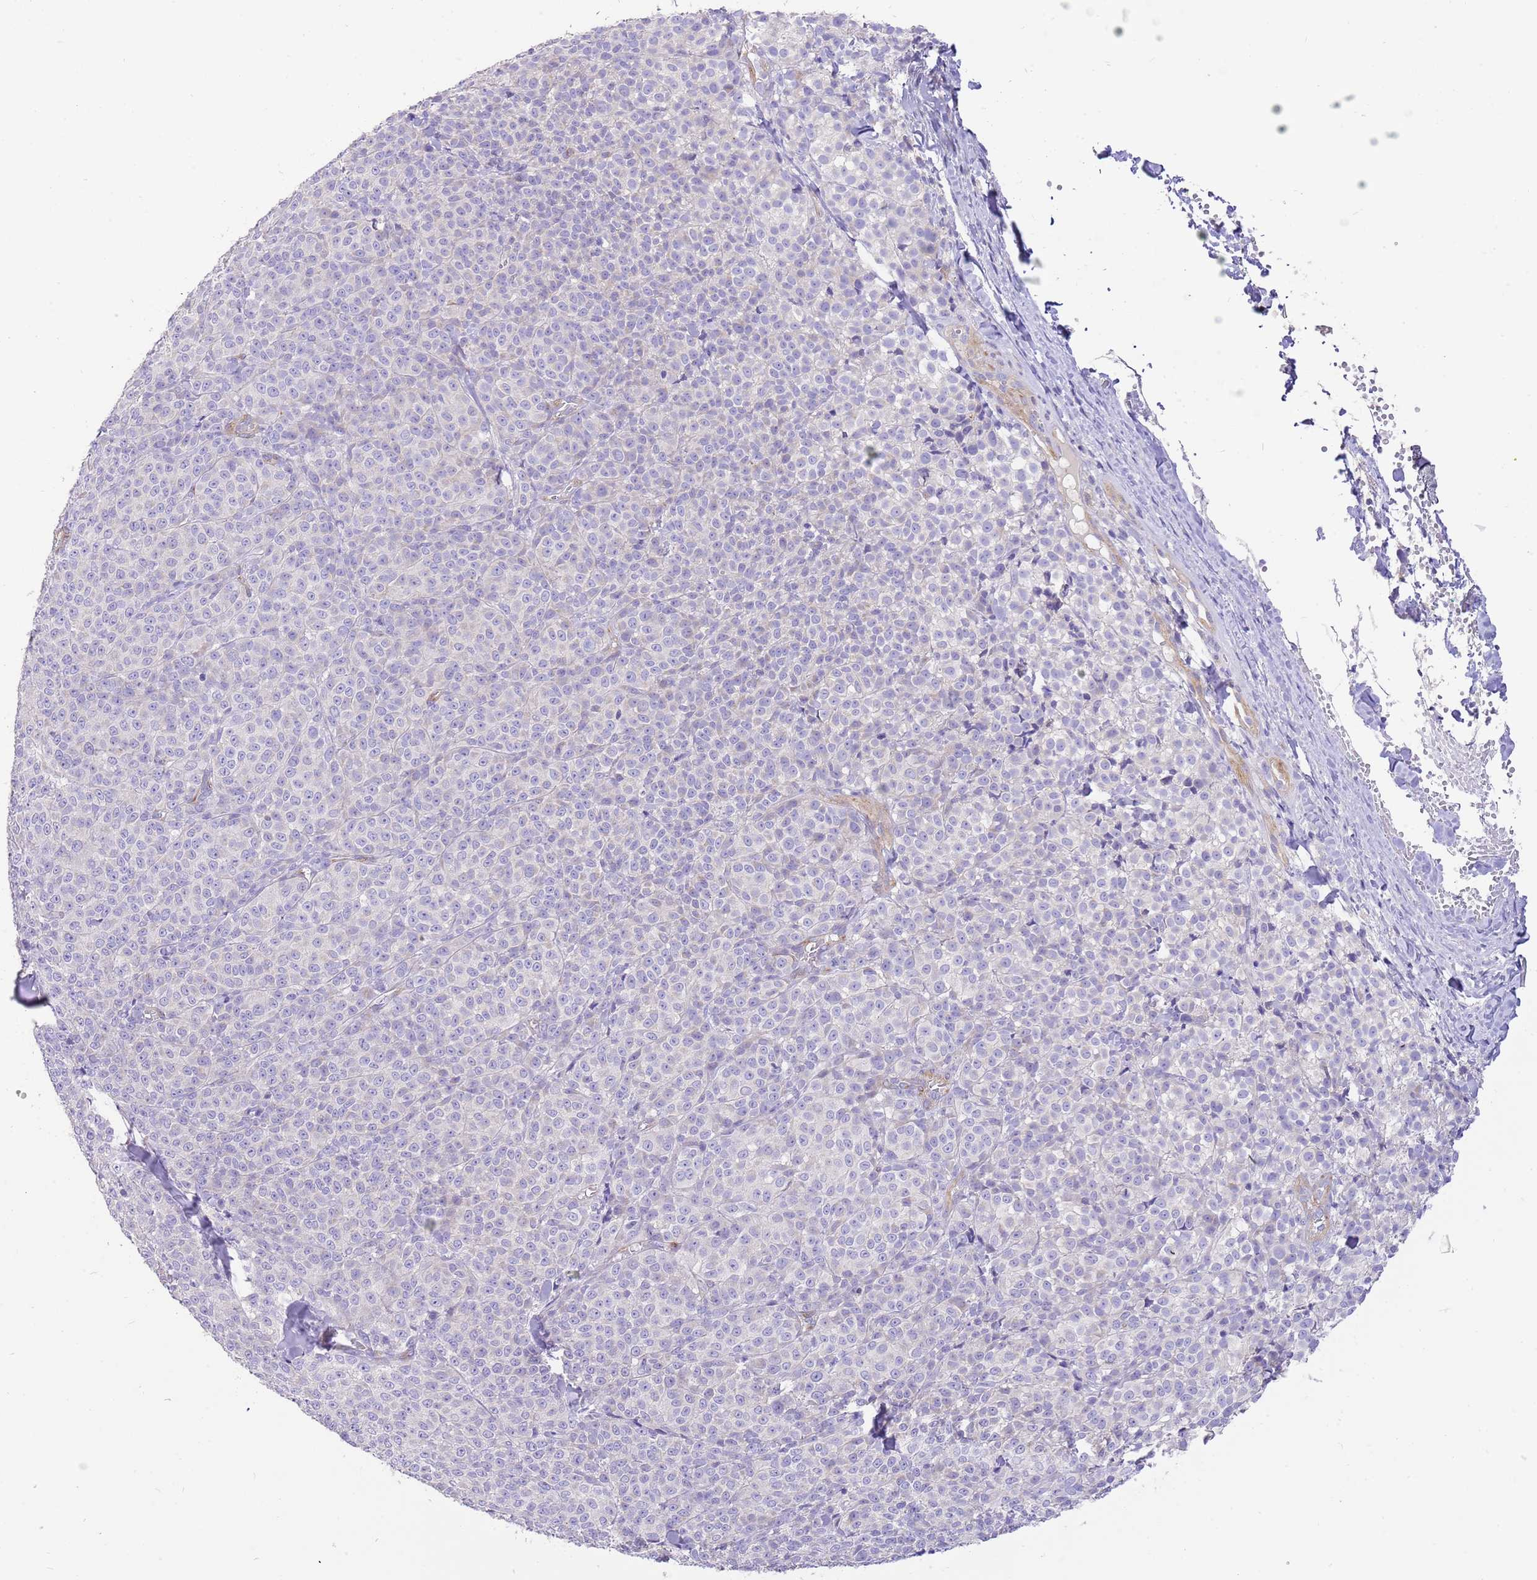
{"staining": {"intensity": "negative", "quantity": "none", "location": "none"}, "tissue": "melanoma", "cell_type": "Tumor cells", "image_type": "cancer", "snomed": [{"axis": "morphology", "description": "Normal tissue, NOS"}, {"axis": "morphology", "description": "Malignant melanoma, NOS"}, {"axis": "topography", "description": "Skin"}], "caption": "There is no significant staining in tumor cells of malignant melanoma.", "gene": "SERINC3", "patient": {"sex": "female", "age": 34}}